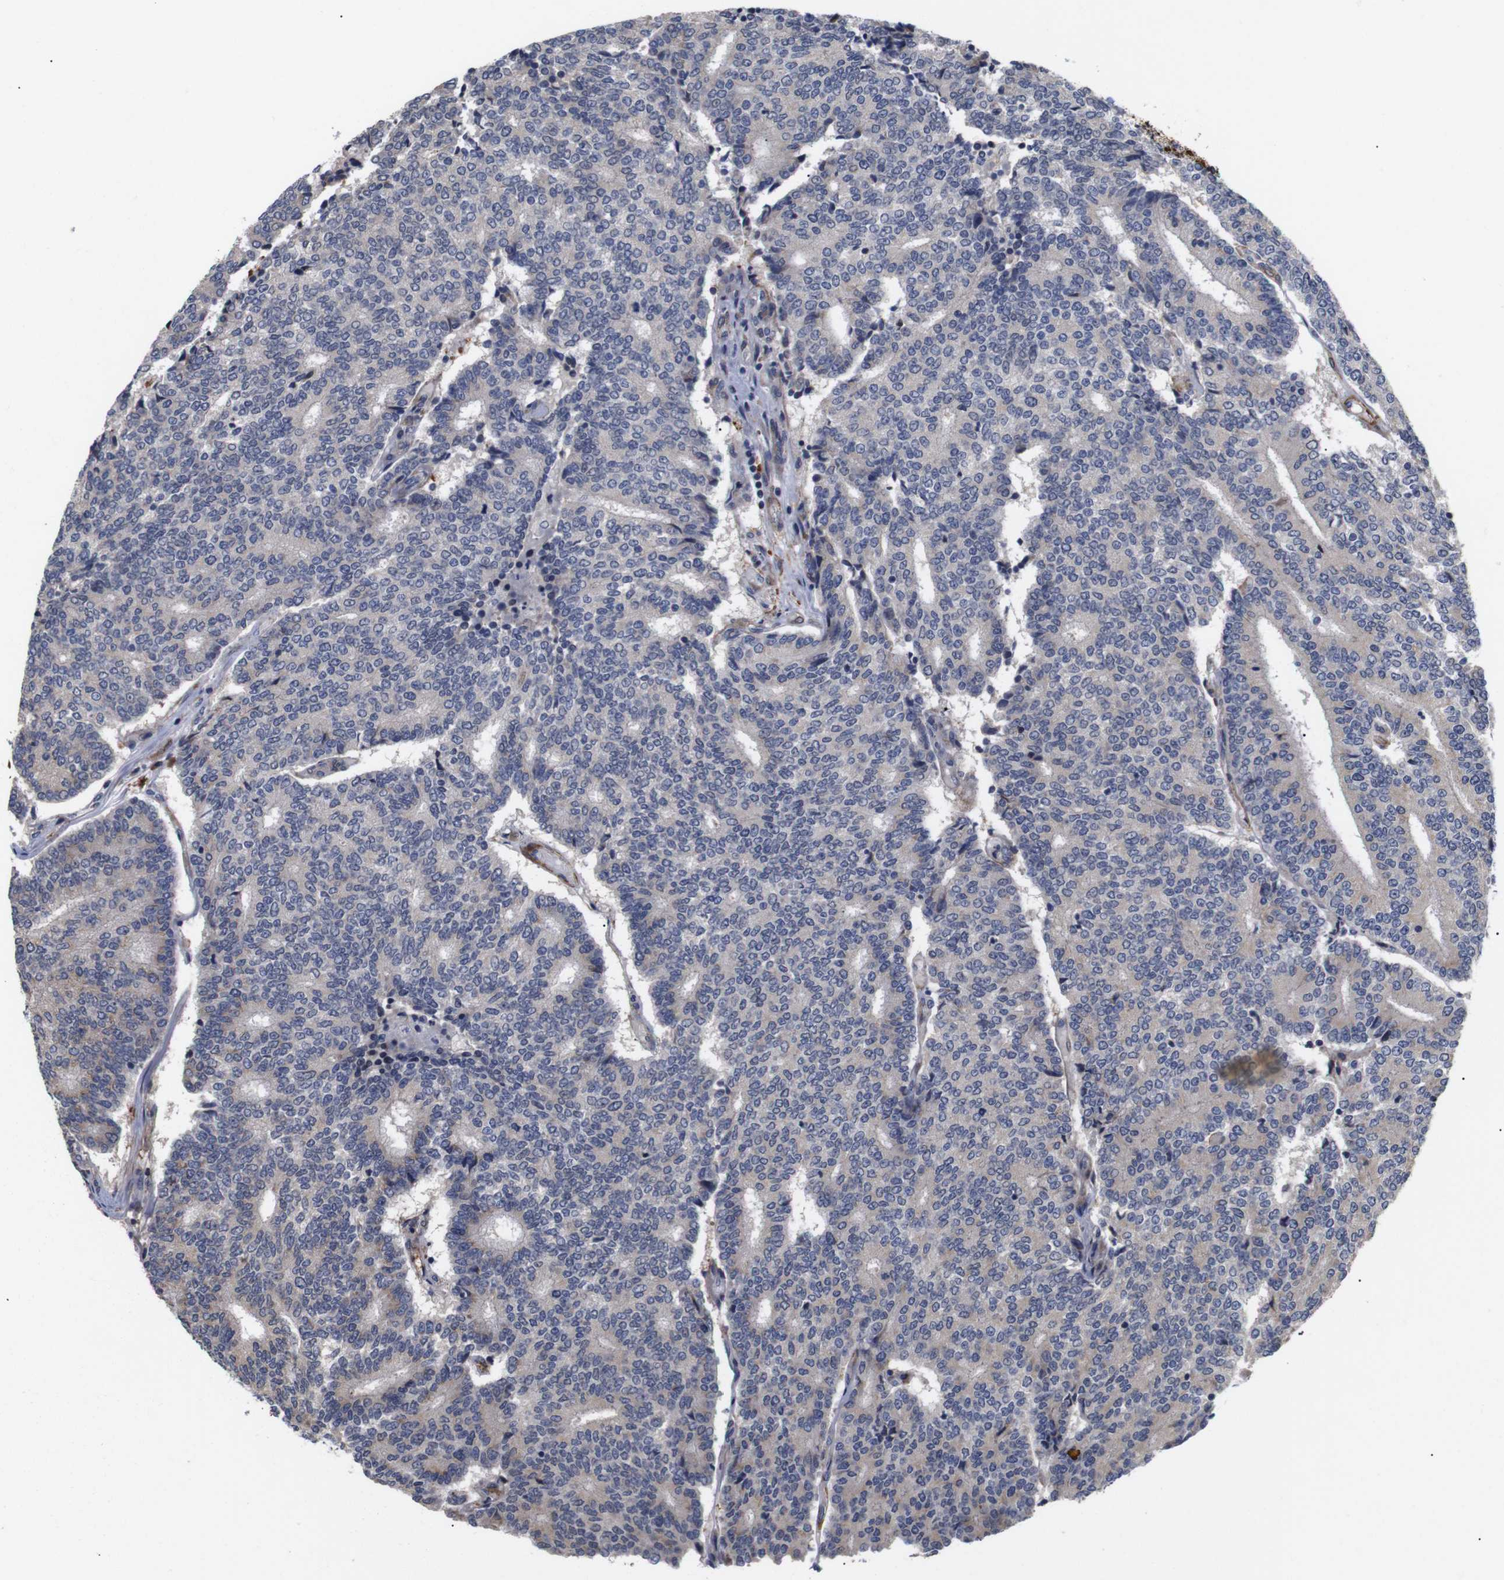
{"staining": {"intensity": "negative", "quantity": "none", "location": "none"}, "tissue": "prostate cancer", "cell_type": "Tumor cells", "image_type": "cancer", "snomed": [{"axis": "morphology", "description": "Normal tissue, NOS"}, {"axis": "morphology", "description": "Adenocarcinoma, High grade"}, {"axis": "topography", "description": "Prostate"}, {"axis": "topography", "description": "Seminal veicle"}], "caption": "Prostate cancer (adenocarcinoma (high-grade)) was stained to show a protein in brown. There is no significant staining in tumor cells.", "gene": "PDLIM5", "patient": {"sex": "male", "age": 55}}